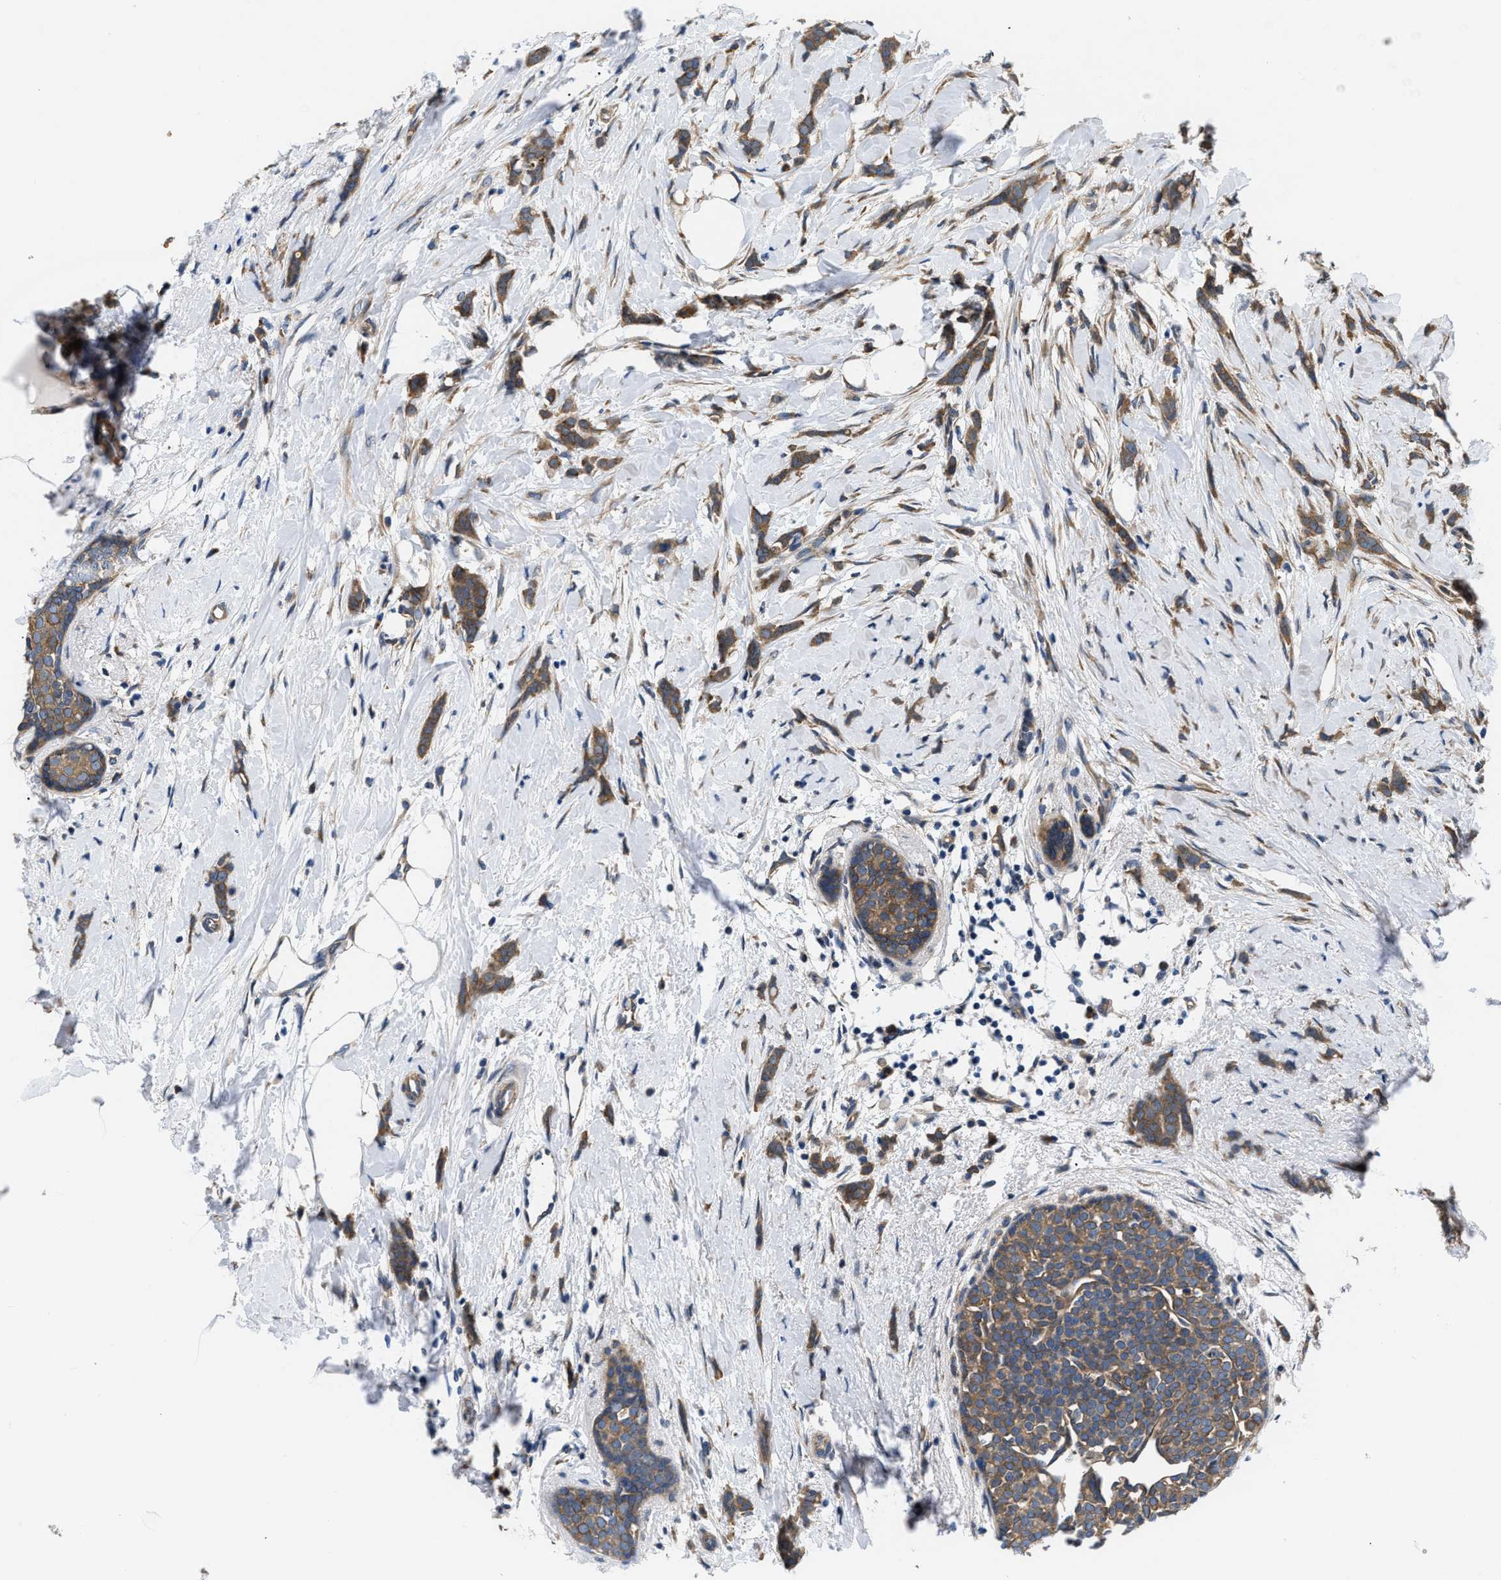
{"staining": {"intensity": "moderate", "quantity": ">75%", "location": "cytoplasmic/membranous"}, "tissue": "breast cancer", "cell_type": "Tumor cells", "image_type": "cancer", "snomed": [{"axis": "morphology", "description": "Lobular carcinoma, in situ"}, {"axis": "morphology", "description": "Lobular carcinoma"}, {"axis": "topography", "description": "Breast"}], "caption": "Immunohistochemistry (IHC) staining of breast cancer, which exhibits medium levels of moderate cytoplasmic/membranous positivity in approximately >75% of tumor cells indicating moderate cytoplasmic/membranous protein positivity. The staining was performed using DAB (brown) for protein detection and nuclei were counterstained in hematoxylin (blue).", "gene": "CEP128", "patient": {"sex": "female", "age": 41}}